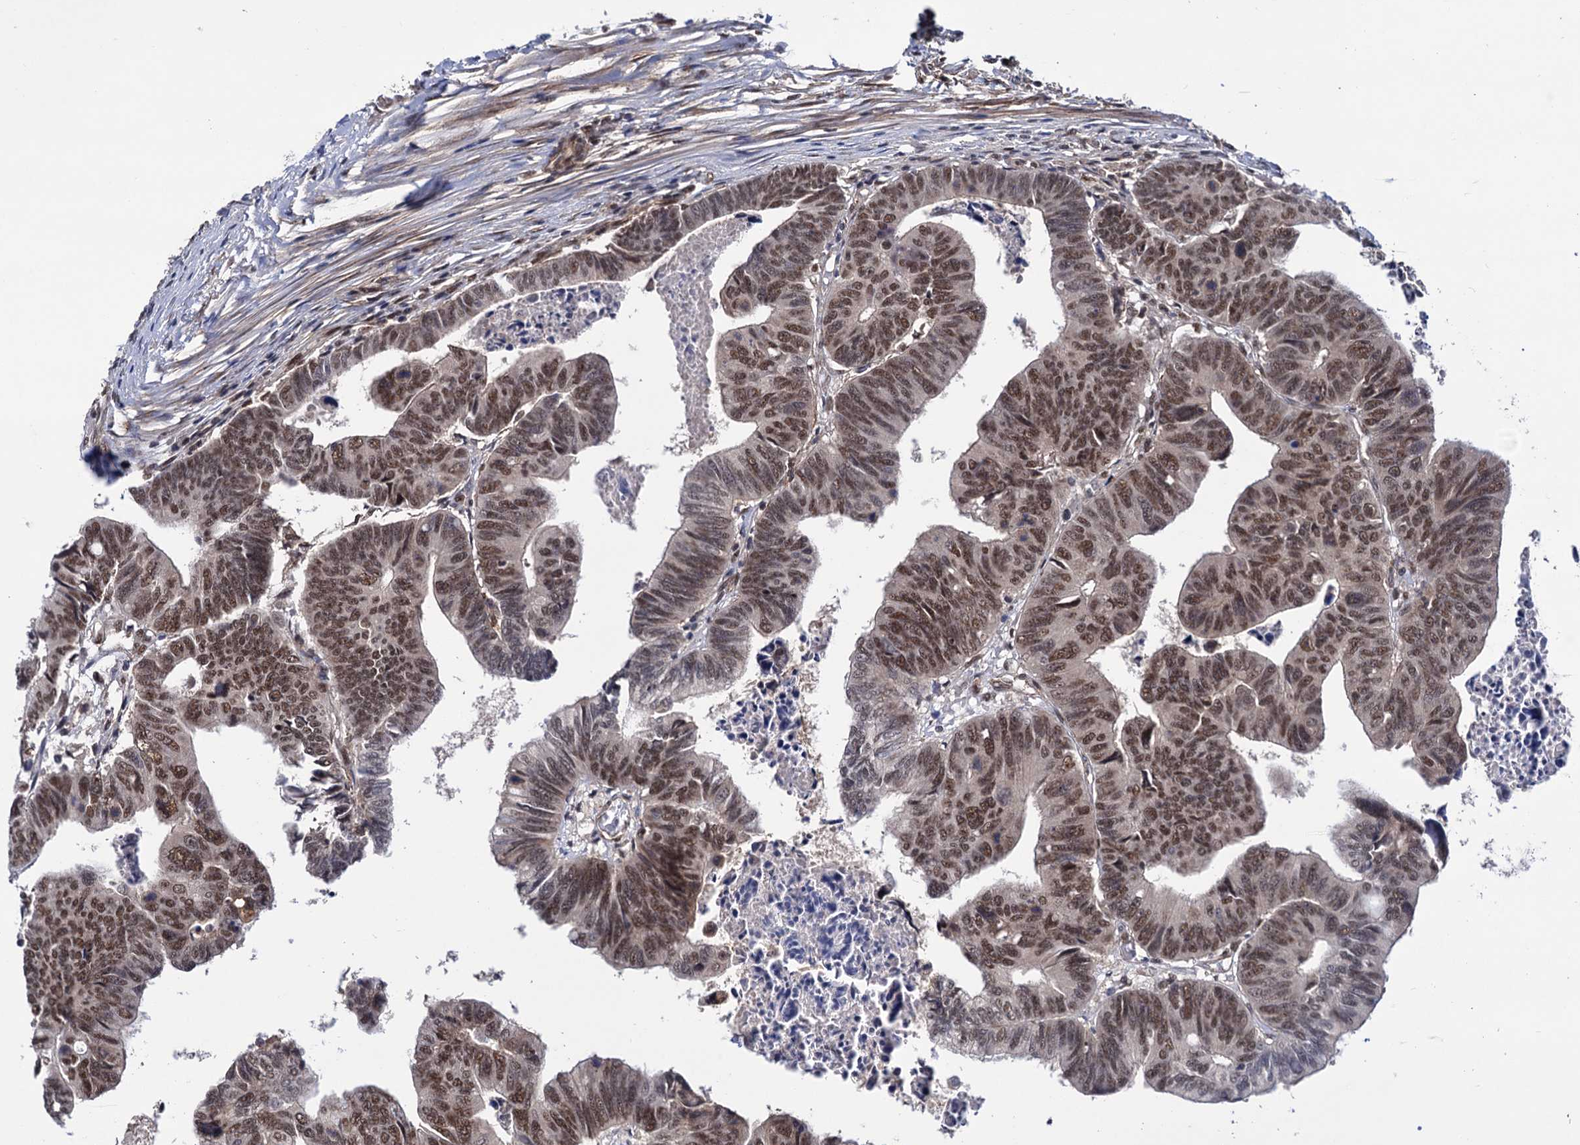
{"staining": {"intensity": "moderate", "quantity": ">75%", "location": "nuclear"}, "tissue": "colorectal cancer", "cell_type": "Tumor cells", "image_type": "cancer", "snomed": [{"axis": "morphology", "description": "Adenocarcinoma, NOS"}, {"axis": "topography", "description": "Rectum"}], "caption": "Colorectal cancer stained with DAB (3,3'-diaminobenzidine) immunohistochemistry displays medium levels of moderate nuclear positivity in approximately >75% of tumor cells.", "gene": "TBC1D12", "patient": {"sex": "female", "age": 65}}